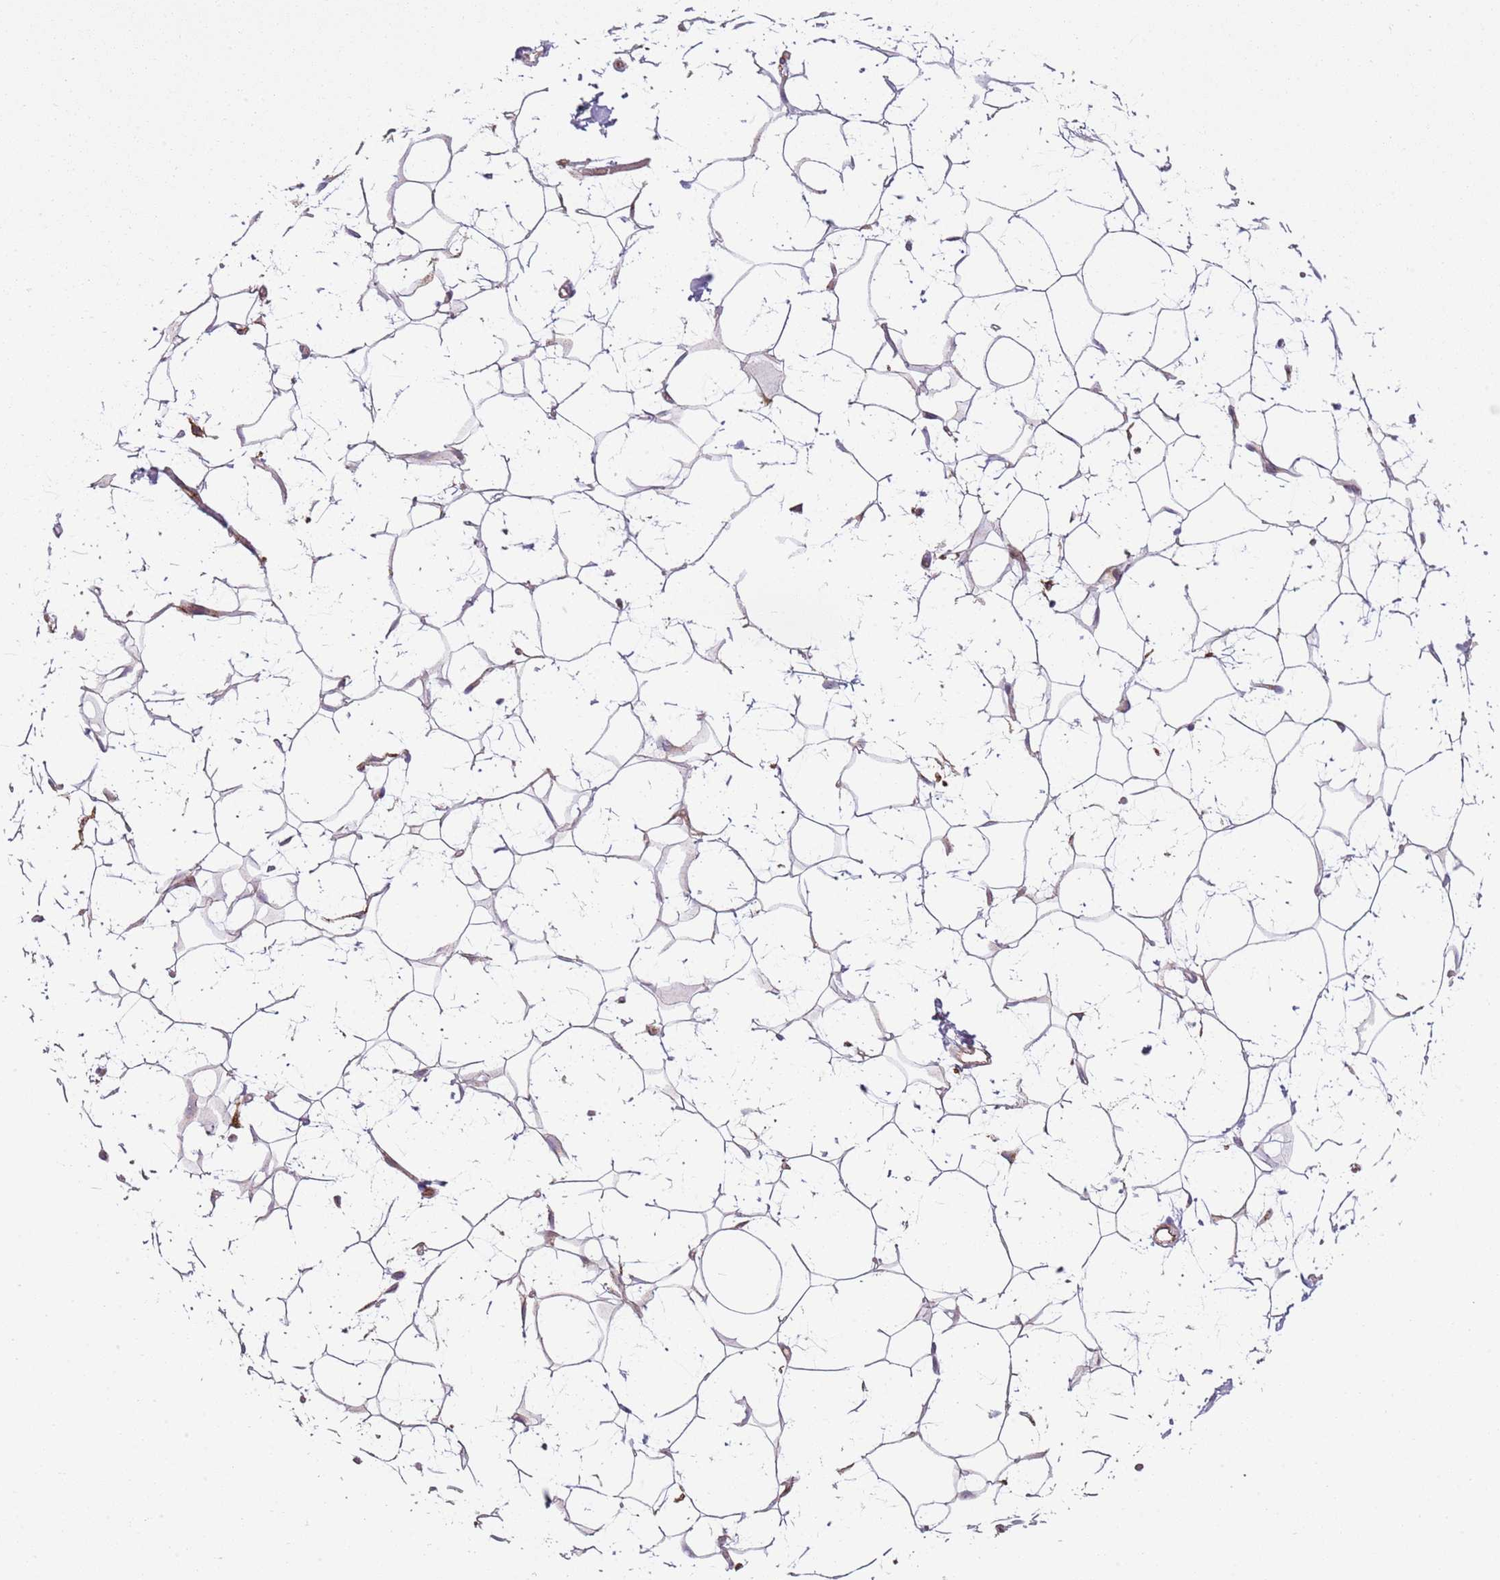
{"staining": {"intensity": "weak", "quantity": ">75%", "location": "cytoplasmic/membranous"}, "tissue": "adipose tissue", "cell_type": "Adipocytes", "image_type": "normal", "snomed": [{"axis": "morphology", "description": "Normal tissue, NOS"}, {"axis": "topography", "description": "Breast"}], "caption": "A photomicrograph showing weak cytoplasmic/membranous staining in approximately >75% of adipocytes in unremarkable adipose tissue, as visualized by brown immunohistochemical staining.", "gene": "SNX1", "patient": {"sex": "female", "age": 26}}